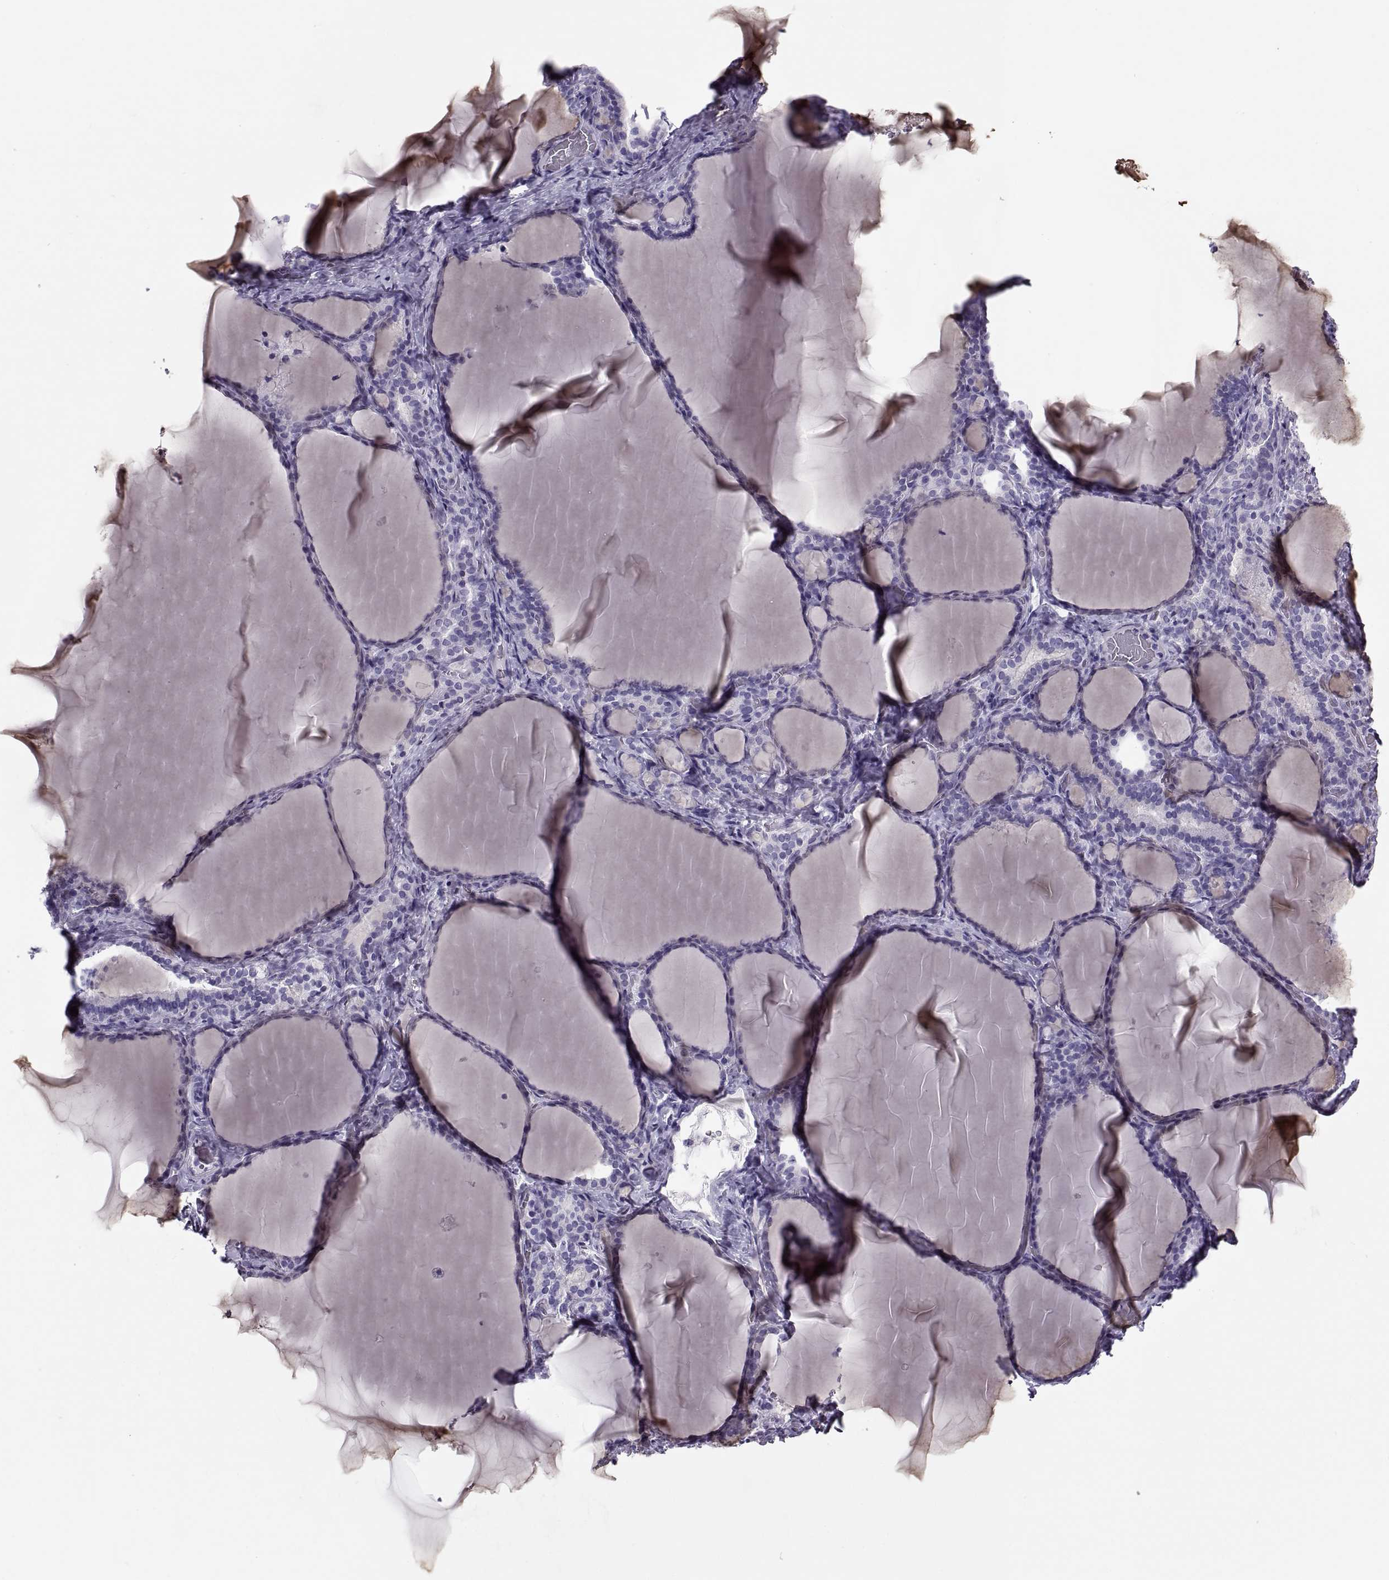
{"staining": {"intensity": "negative", "quantity": "none", "location": "none"}, "tissue": "thyroid gland", "cell_type": "Glandular cells", "image_type": "normal", "snomed": [{"axis": "morphology", "description": "Normal tissue, NOS"}, {"axis": "morphology", "description": "Hyperplasia, NOS"}, {"axis": "topography", "description": "Thyroid gland"}], "caption": "Thyroid gland stained for a protein using immunohistochemistry reveals no staining glandular cells.", "gene": "RLBP1", "patient": {"sex": "female", "age": 27}}